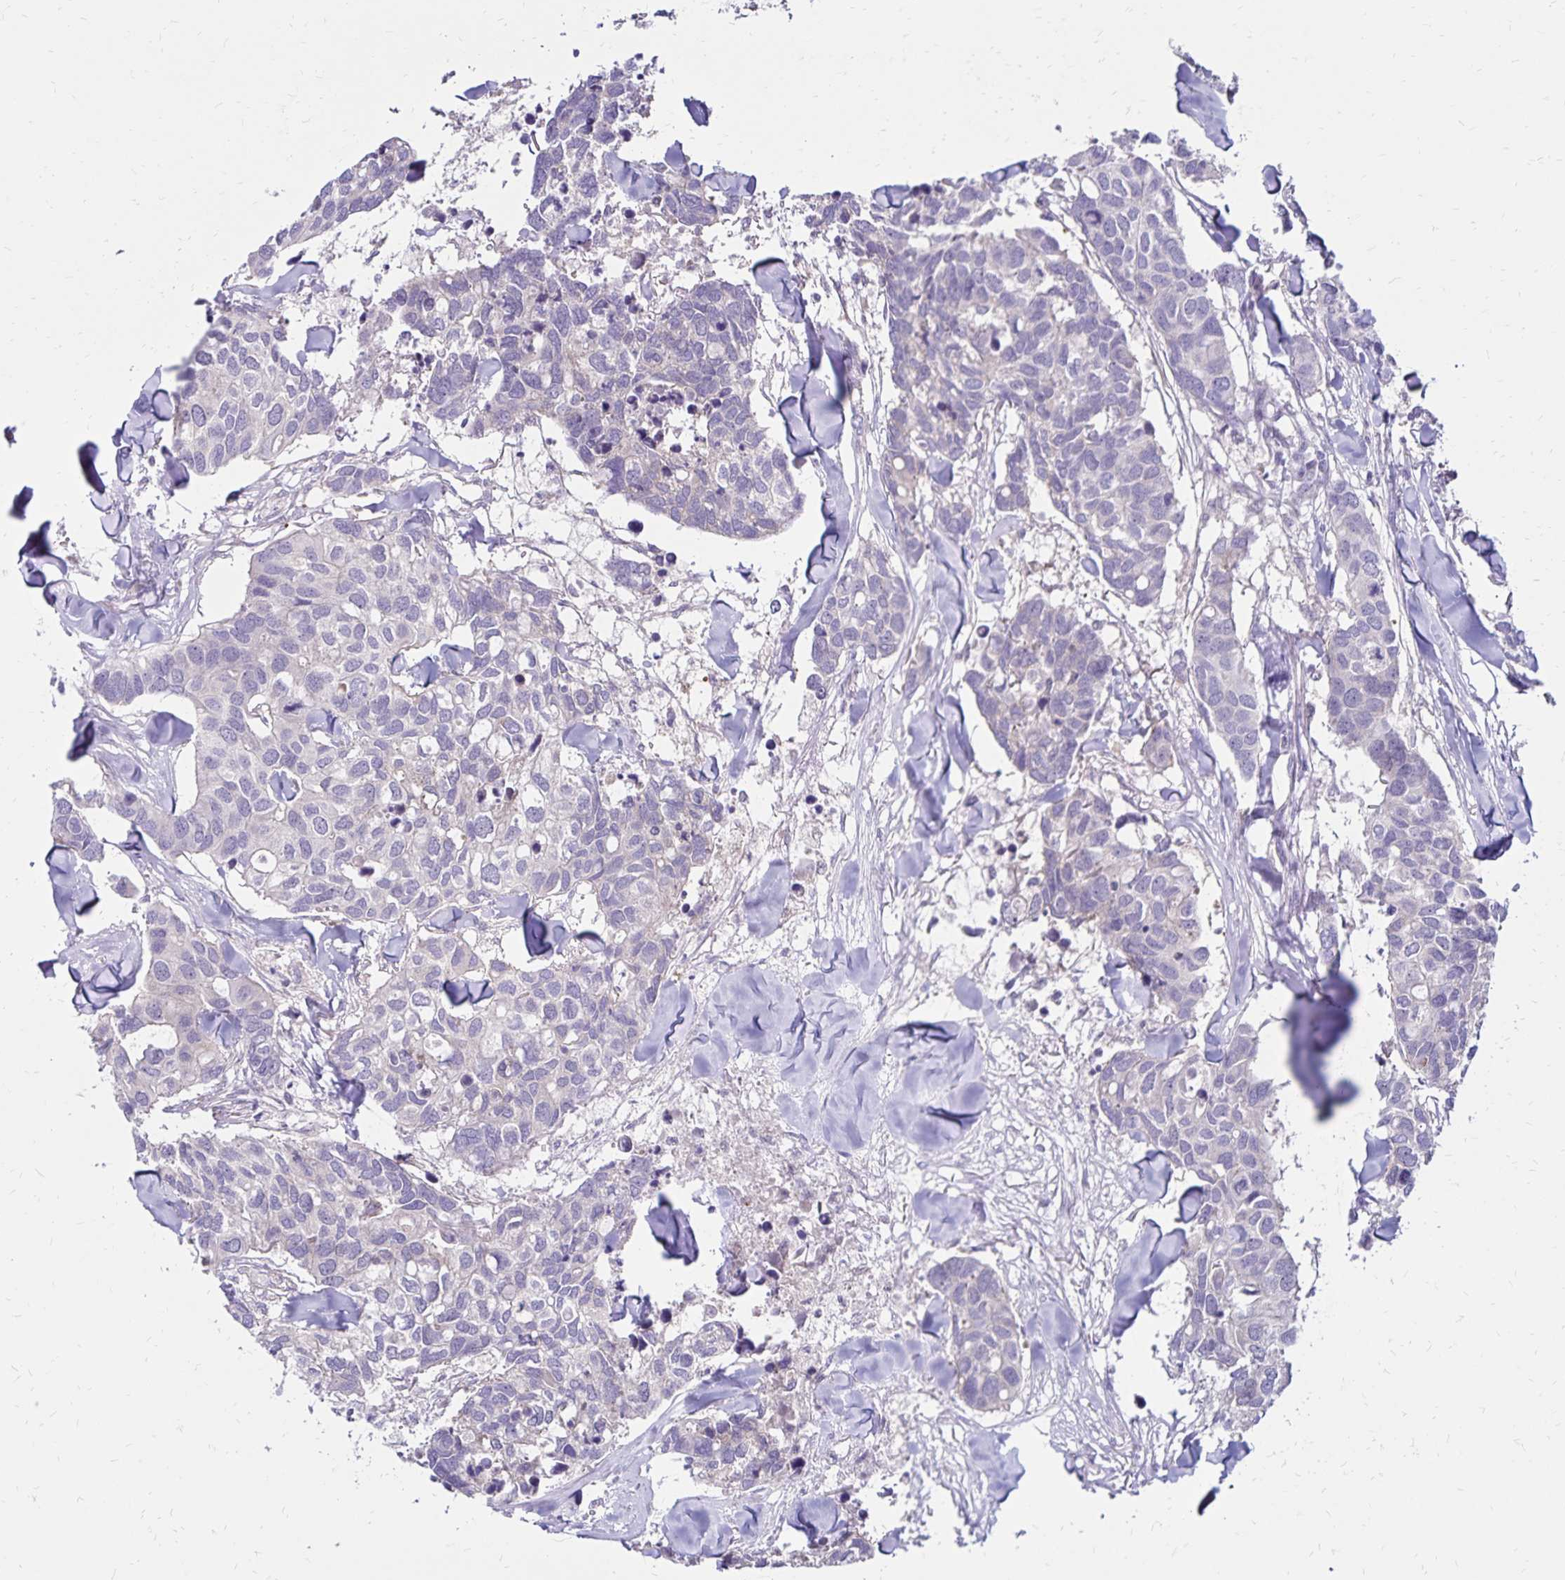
{"staining": {"intensity": "negative", "quantity": "none", "location": "none"}, "tissue": "breast cancer", "cell_type": "Tumor cells", "image_type": "cancer", "snomed": [{"axis": "morphology", "description": "Duct carcinoma"}, {"axis": "topography", "description": "Breast"}], "caption": "Breast intraductal carcinoma was stained to show a protein in brown. There is no significant positivity in tumor cells.", "gene": "FSD1", "patient": {"sex": "female", "age": 83}}